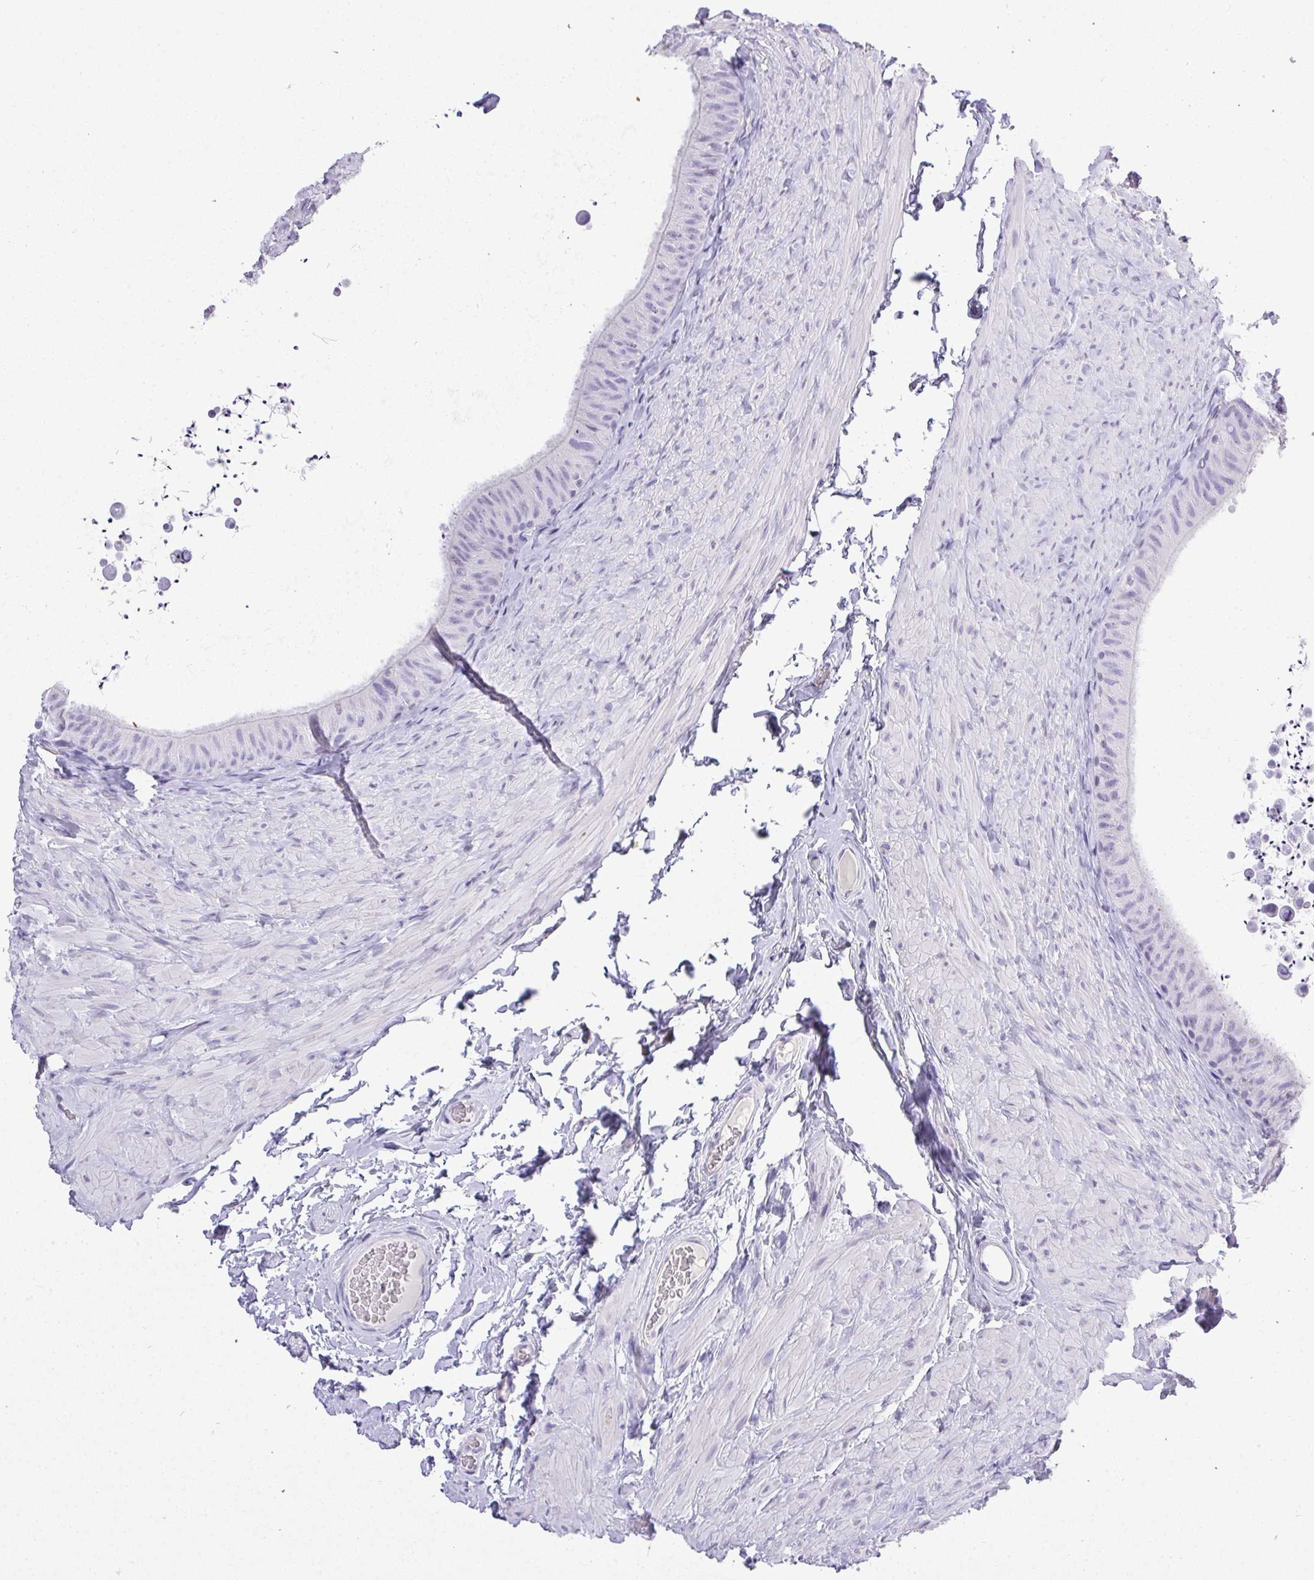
{"staining": {"intensity": "negative", "quantity": "none", "location": "none"}, "tissue": "epididymis", "cell_type": "Glandular cells", "image_type": "normal", "snomed": [{"axis": "morphology", "description": "Normal tissue, NOS"}, {"axis": "topography", "description": "Epididymis, spermatic cord, NOS"}, {"axis": "topography", "description": "Epididymis"}], "caption": "A histopathology image of human epididymis is negative for staining in glandular cells.", "gene": "PLPPR3", "patient": {"sex": "male", "age": 31}}